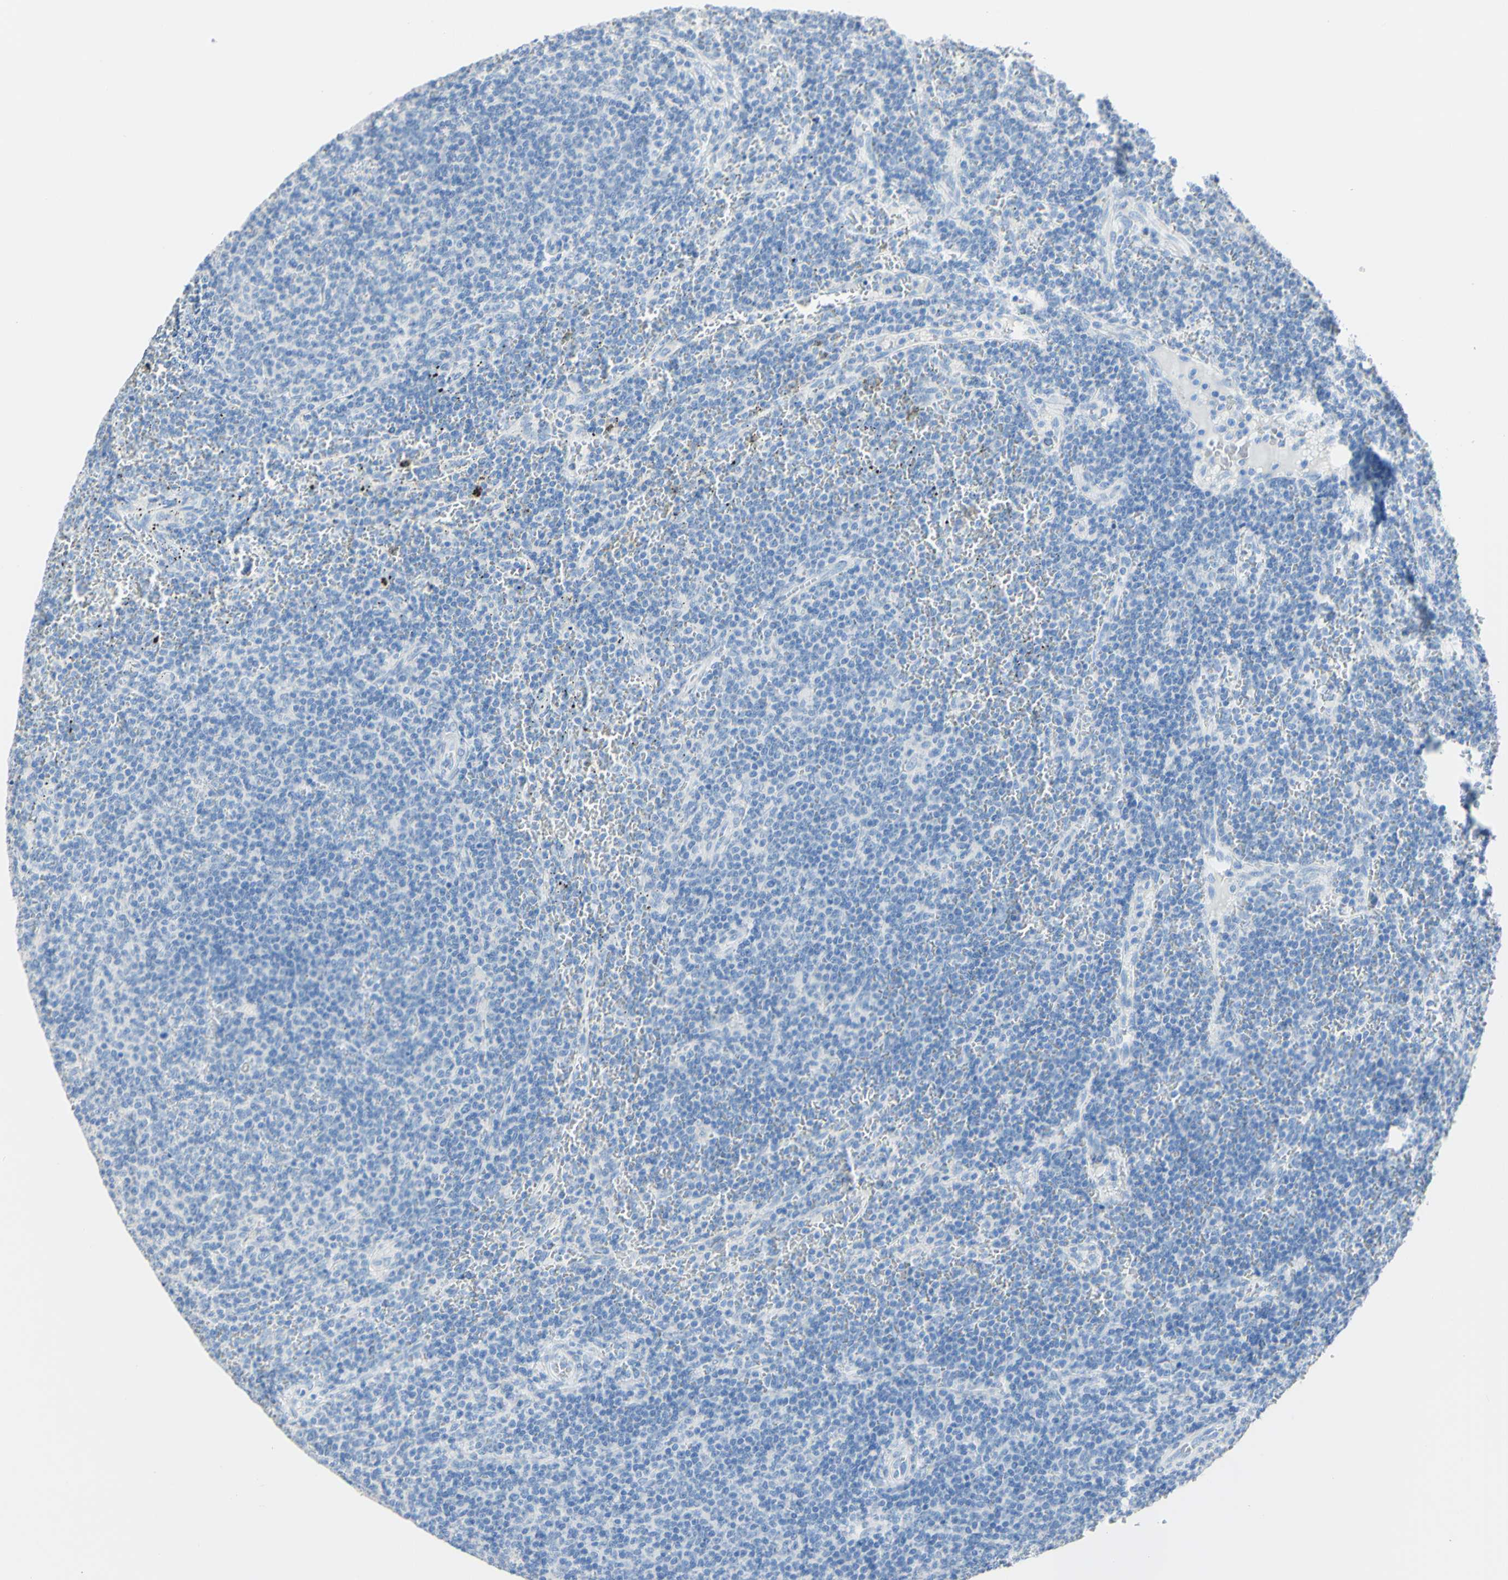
{"staining": {"intensity": "negative", "quantity": "none", "location": "none"}, "tissue": "lymphoma", "cell_type": "Tumor cells", "image_type": "cancer", "snomed": [{"axis": "morphology", "description": "Malignant lymphoma, non-Hodgkin's type, Low grade"}, {"axis": "topography", "description": "Spleen"}], "caption": "IHC of human low-grade malignant lymphoma, non-Hodgkin's type demonstrates no positivity in tumor cells.", "gene": "DSC2", "patient": {"sex": "female", "age": 50}}